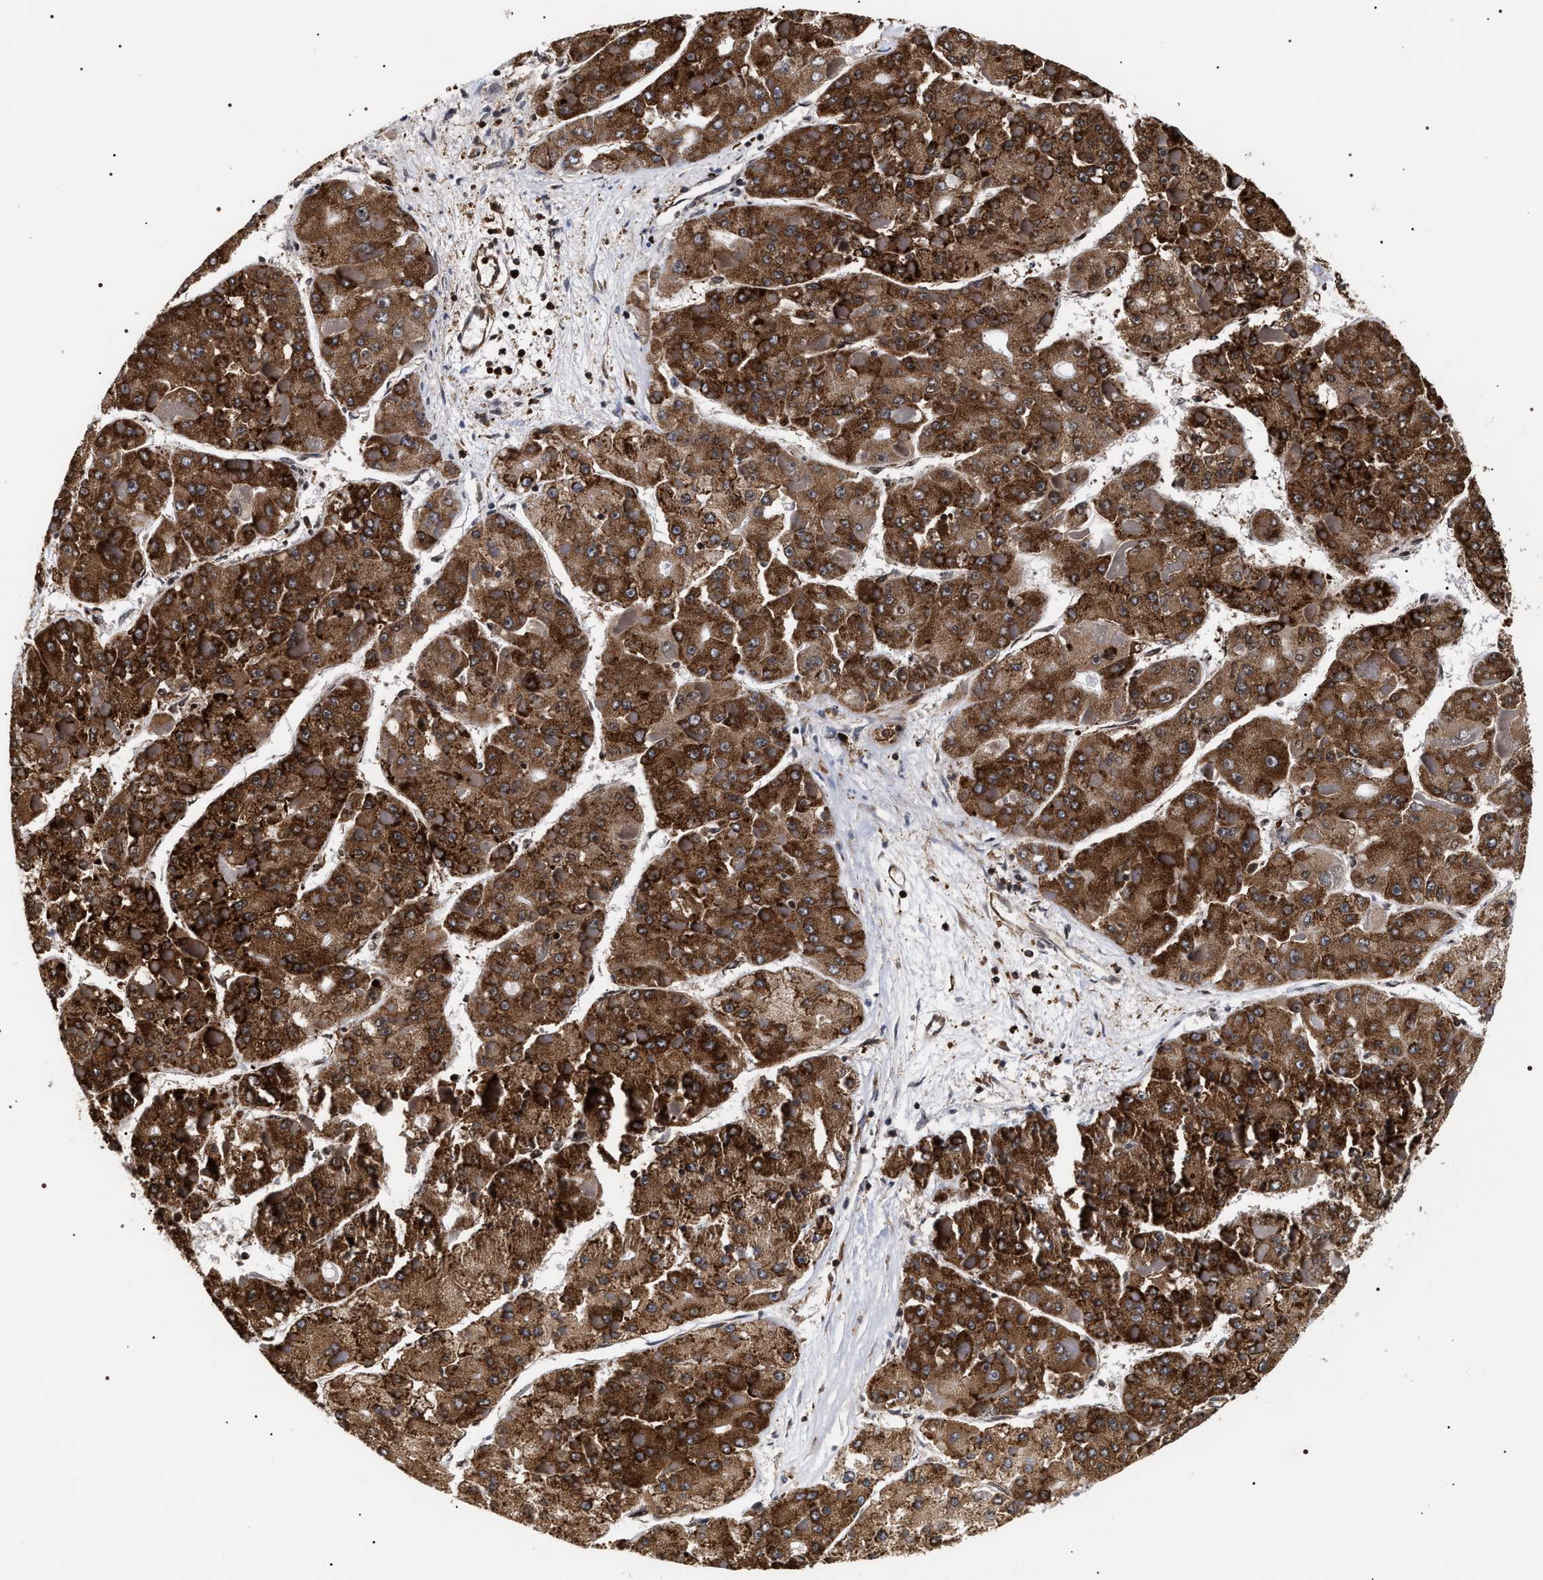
{"staining": {"intensity": "strong", "quantity": ">75%", "location": "cytoplasmic/membranous"}, "tissue": "liver cancer", "cell_type": "Tumor cells", "image_type": "cancer", "snomed": [{"axis": "morphology", "description": "Carcinoma, Hepatocellular, NOS"}, {"axis": "topography", "description": "Liver"}], "caption": "IHC image of liver cancer (hepatocellular carcinoma) stained for a protein (brown), which exhibits high levels of strong cytoplasmic/membranous expression in approximately >75% of tumor cells.", "gene": "SERBP1", "patient": {"sex": "female", "age": 73}}